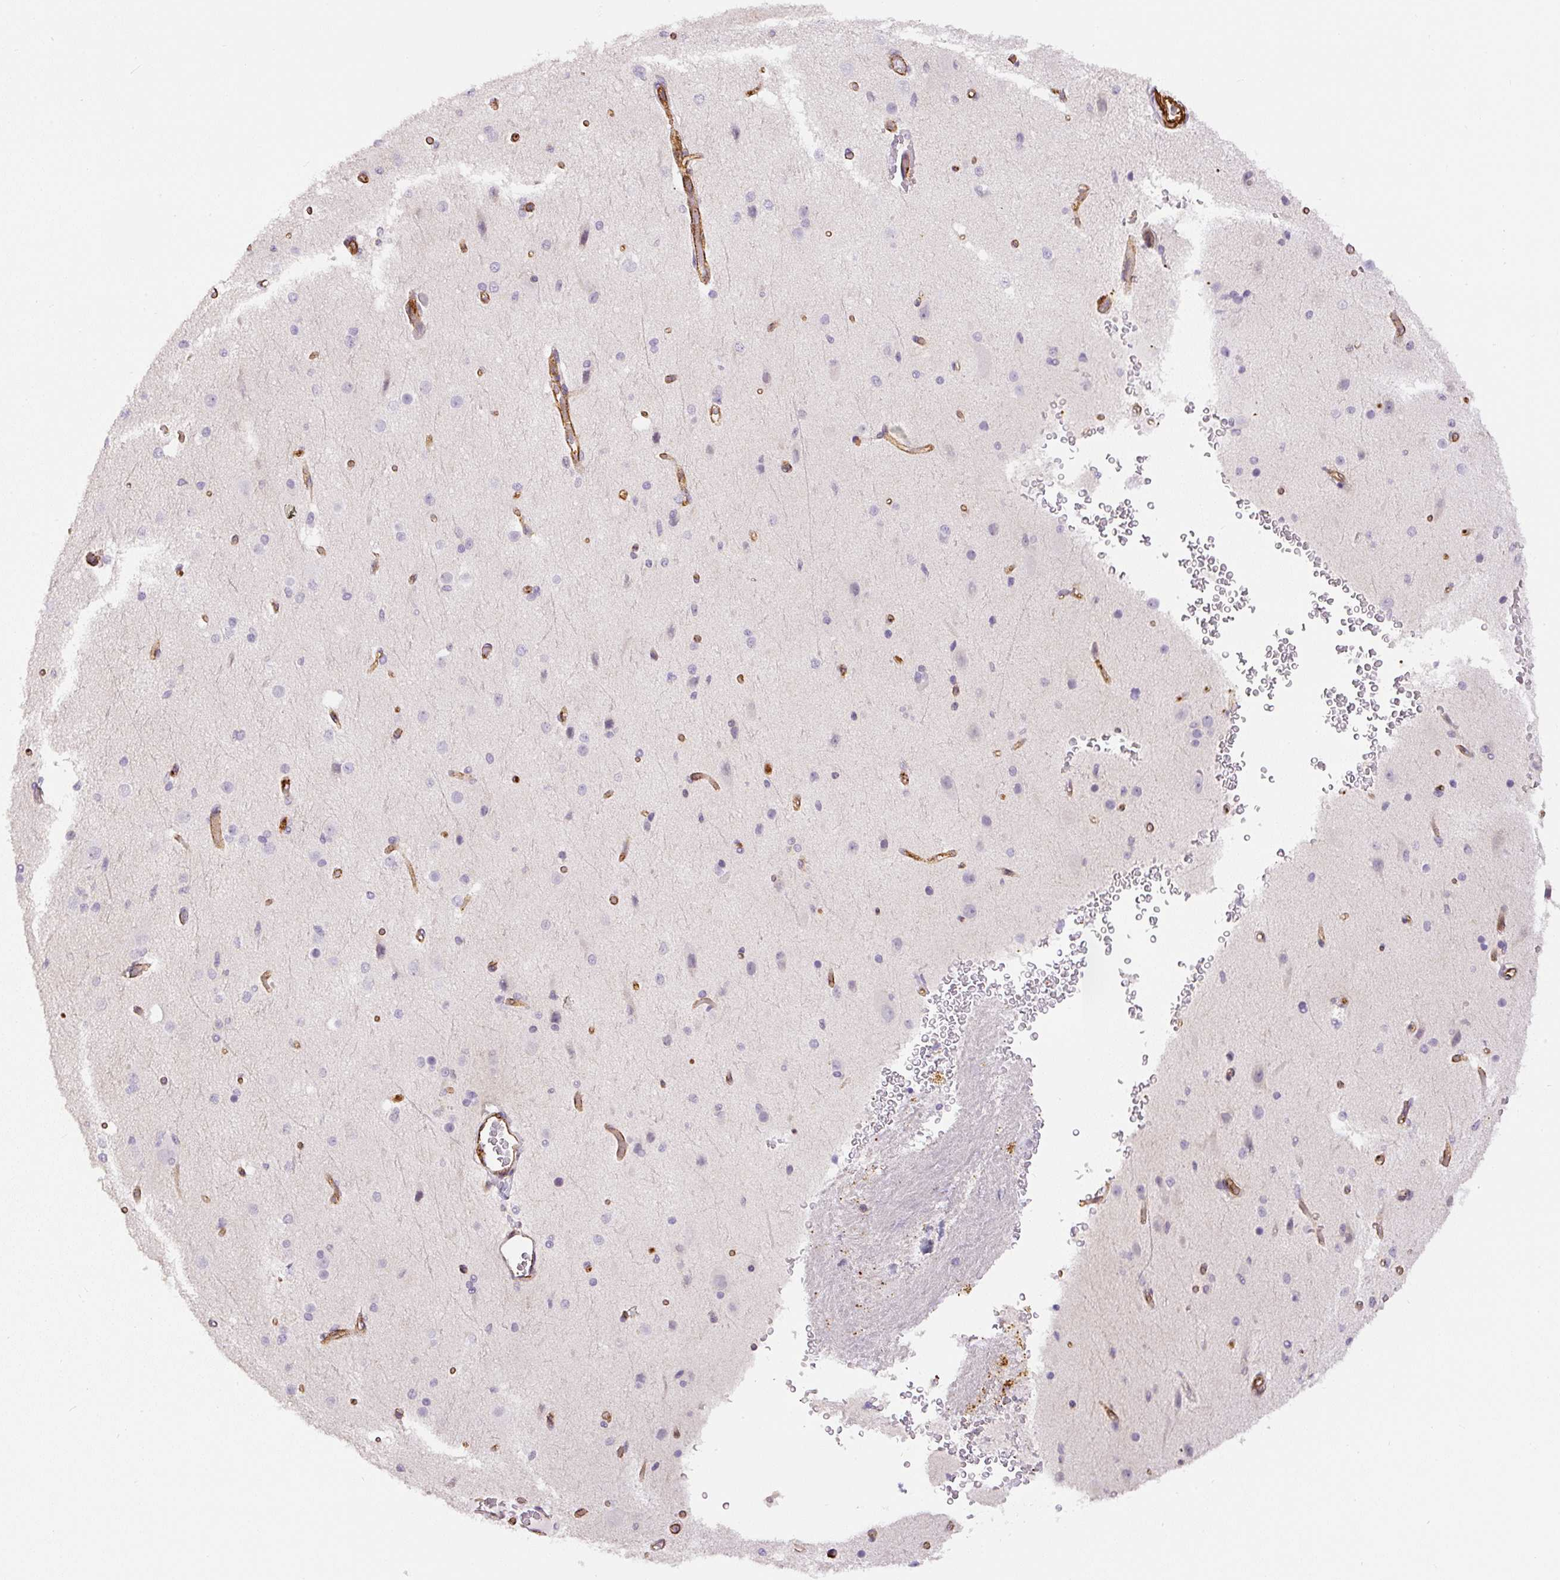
{"staining": {"intensity": "weak", "quantity": ">75%", "location": "cytoplasmic/membranous"}, "tissue": "cerebral cortex", "cell_type": "Endothelial cells", "image_type": "normal", "snomed": [{"axis": "morphology", "description": "Normal tissue, NOS"}, {"axis": "morphology", "description": "Inflammation, NOS"}, {"axis": "topography", "description": "Cerebral cortex"}], "caption": "Cerebral cortex stained for a protein shows weak cytoplasmic/membranous positivity in endothelial cells. (Brightfield microscopy of DAB IHC at high magnification).", "gene": "MYL12A", "patient": {"sex": "male", "age": 6}}